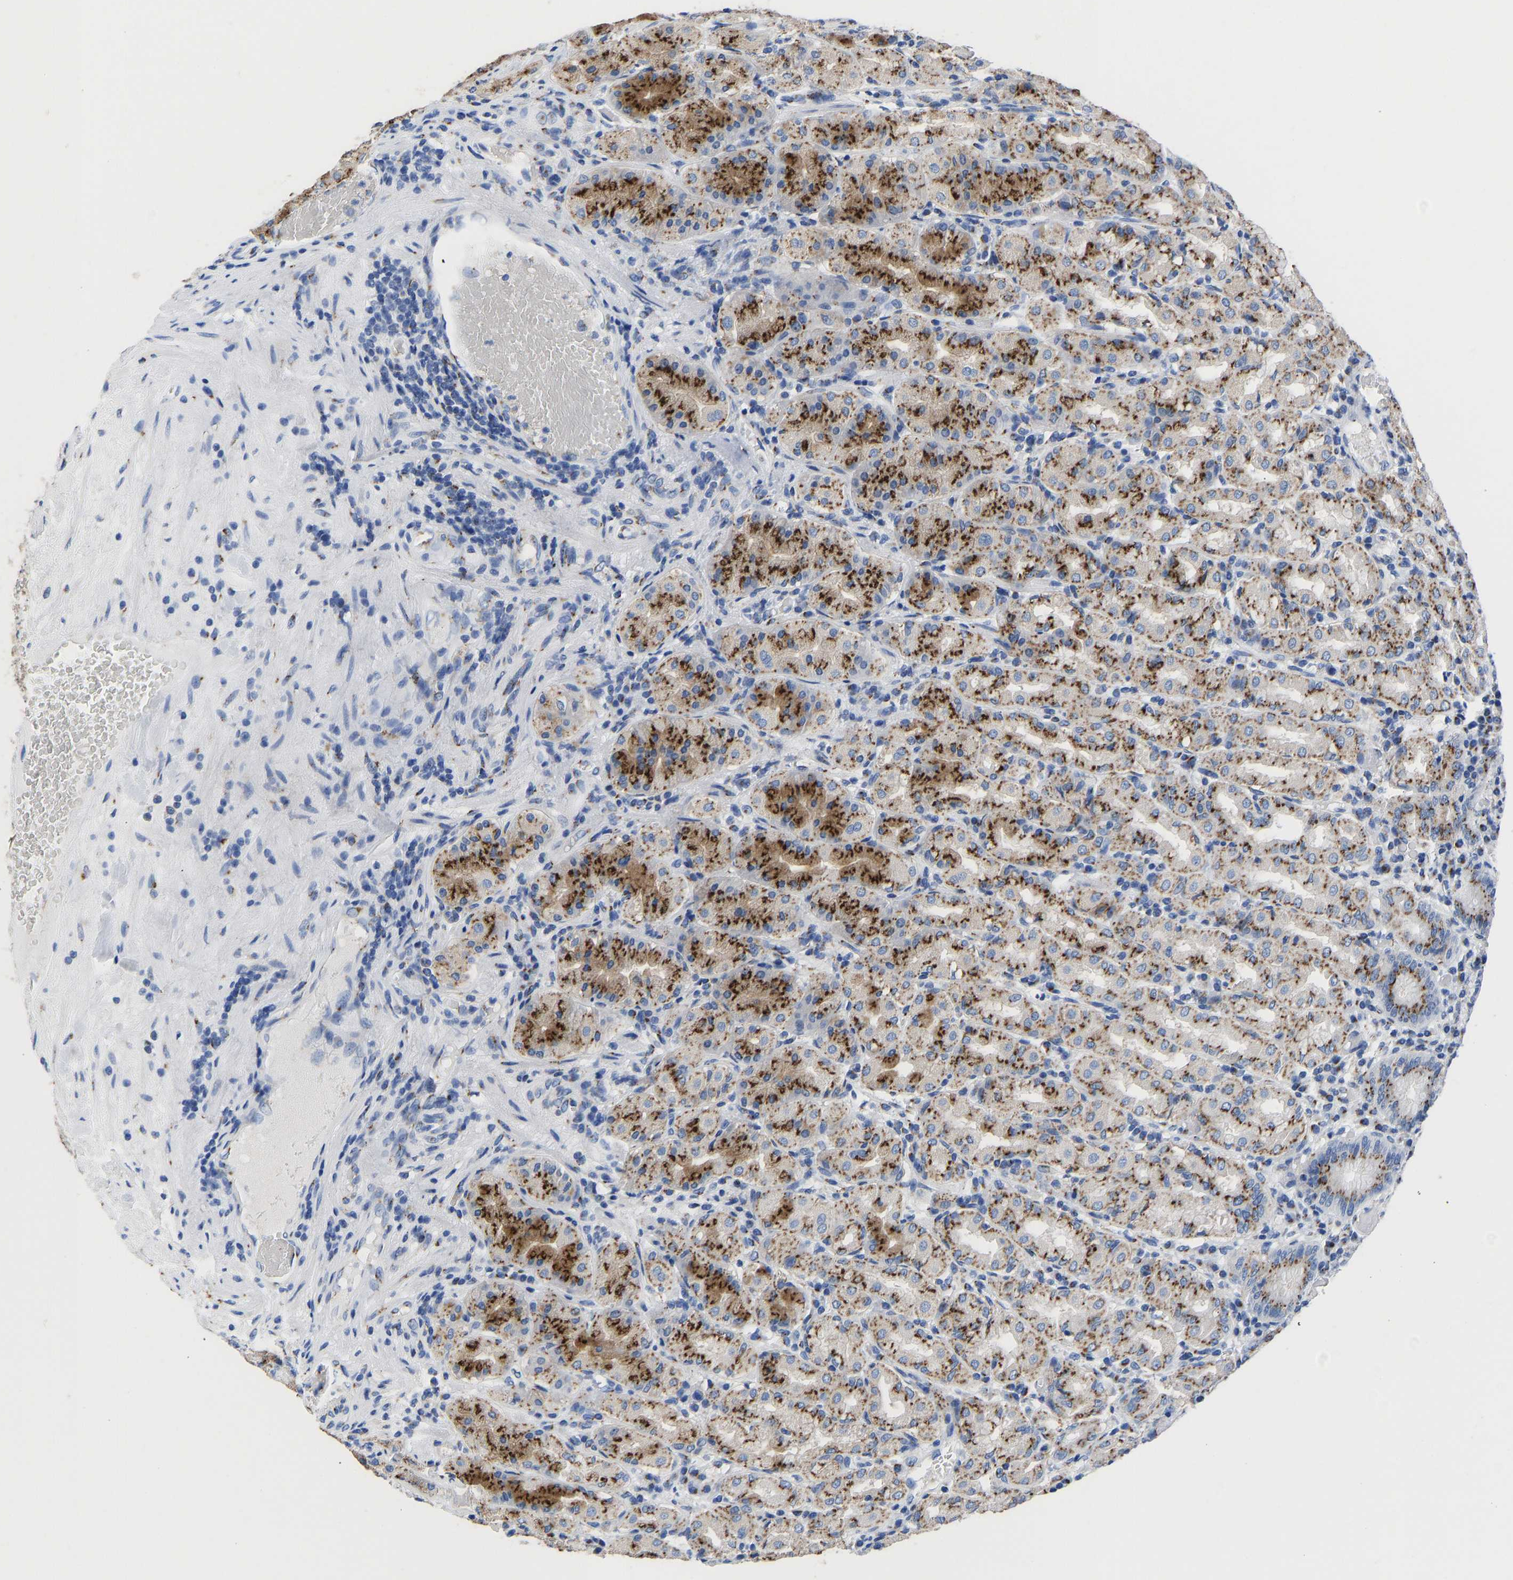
{"staining": {"intensity": "strong", "quantity": "25%-75%", "location": "cytoplasmic/membranous"}, "tissue": "stomach", "cell_type": "Glandular cells", "image_type": "normal", "snomed": [{"axis": "morphology", "description": "Normal tissue, NOS"}, {"axis": "topography", "description": "Stomach"}, {"axis": "topography", "description": "Stomach, lower"}], "caption": "IHC histopathology image of normal human stomach stained for a protein (brown), which shows high levels of strong cytoplasmic/membranous positivity in approximately 25%-75% of glandular cells.", "gene": "TMEM87A", "patient": {"sex": "female", "age": 56}}